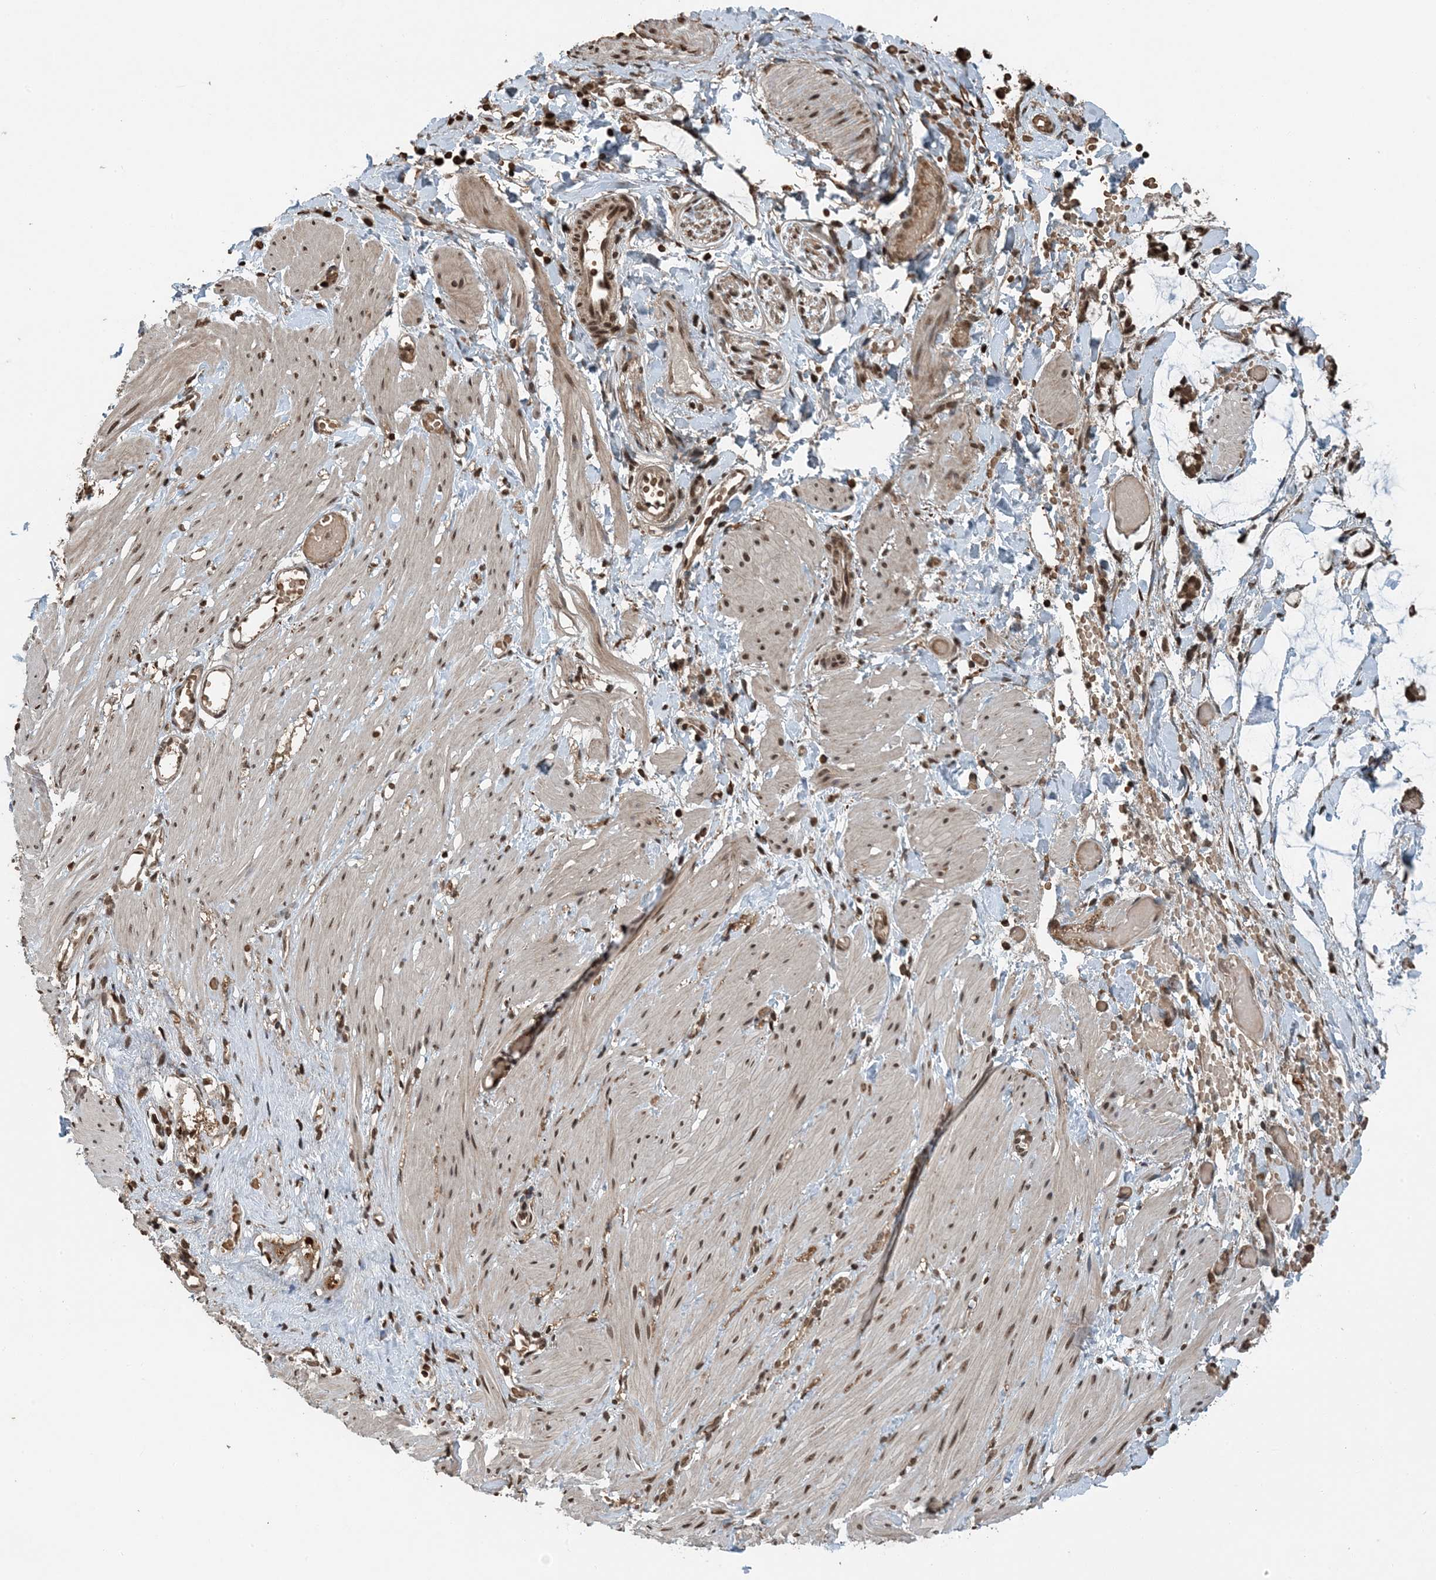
{"staining": {"intensity": "moderate", "quantity": ">75%", "location": "cytoplasmic/membranous,nuclear"}, "tissue": "adipose tissue", "cell_type": "Adipocytes", "image_type": "normal", "snomed": [{"axis": "morphology", "description": "Normal tissue, NOS"}, {"axis": "morphology", "description": "Adenocarcinoma, NOS"}, {"axis": "topography", "description": "Colon"}, {"axis": "topography", "description": "Peripheral nerve tissue"}], "caption": "IHC of unremarkable human adipose tissue shows medium levels of moderate cytoplasmic/membranous,nuclear positivity in approximately >75% of adipocytes. (IHC, brightfield microscopy, high magnification).", "gene": "ZFAND2B", "patient": {"sex": "male", "age": 14}}